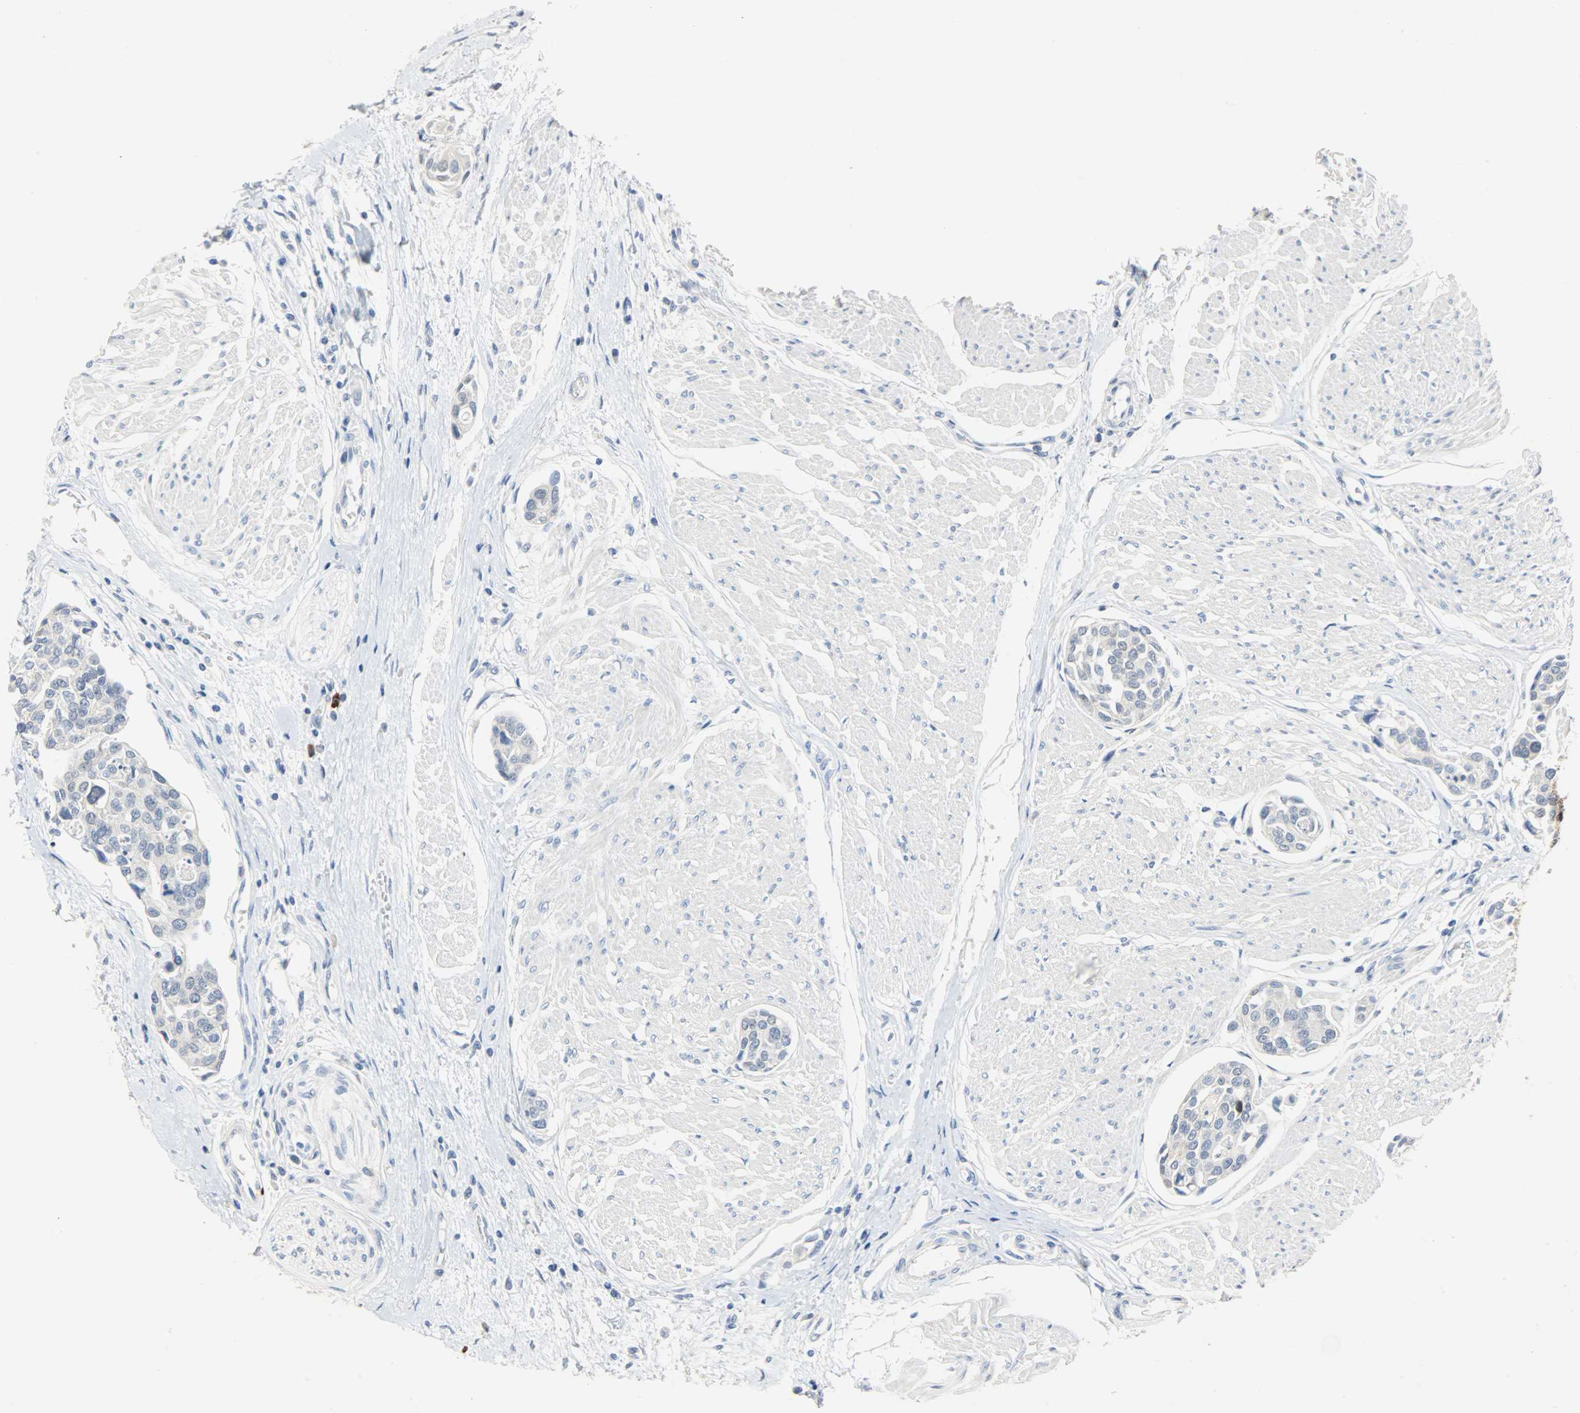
{"staining": {"intensity": "negative", "quantity": "none", "location": "none"}, "tissue": "urothelial cancer", "cell_type": "Tumor cells", "image_type": "cancer", "snomed": [{"axis": "morphology", "description": "Urothelial carcinoma, High grade"}, {"axis": "topography", "description": "Urinary bladder"}], "caption": "The histopathology image exhibits no significant positivity in tumor cells of high-grade urothelial carcinoma.", "gene": "EIF4EBP1", "patient": {"sex": "male", "age": 78}}